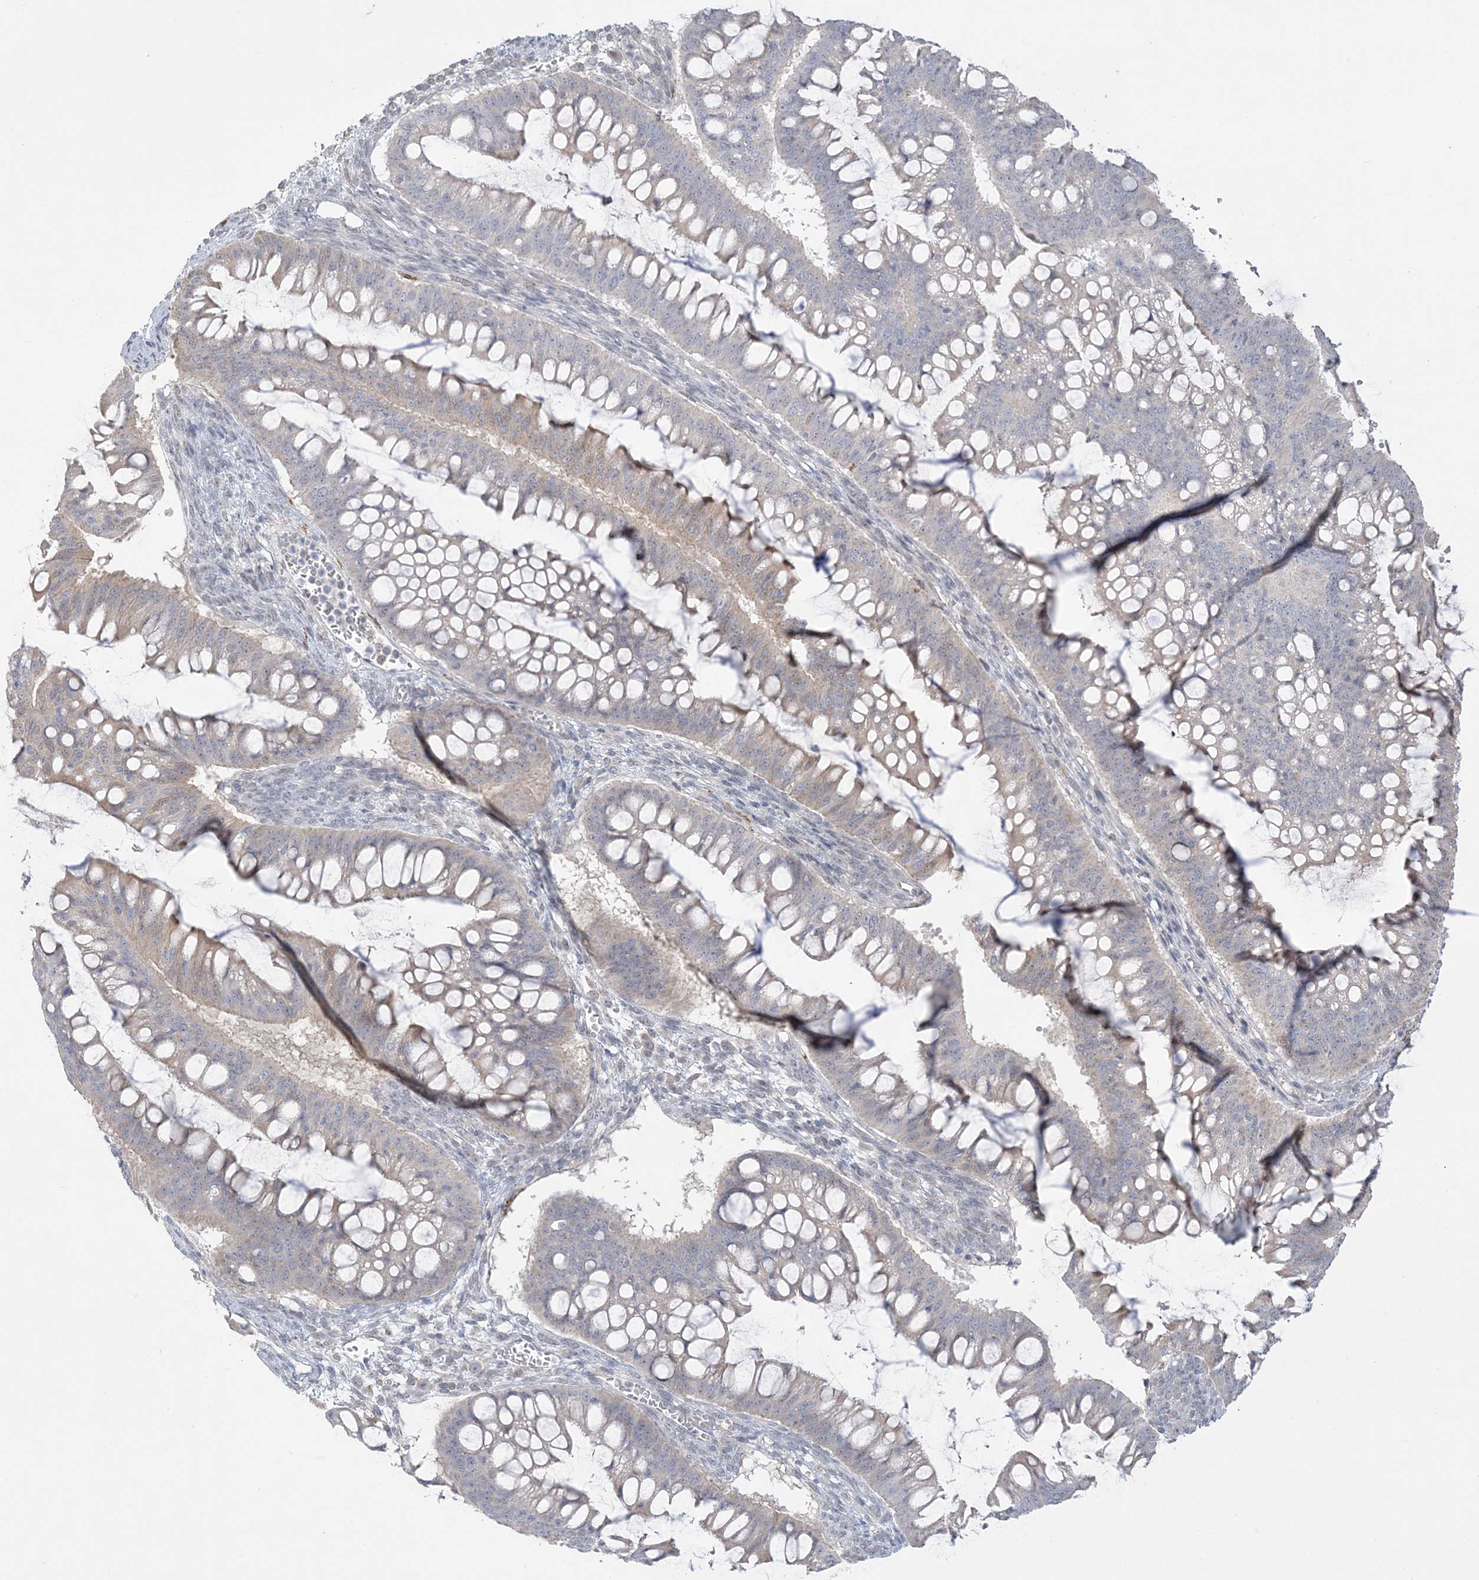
{"staining": {"intensity": "negative", "quantity": "none", "location": "none"}, "tissue": "ovarian cancer", "cell_type": "Tumor cells", "image_type": "cancer", "snomed": [{"axis": "morphology", "description": "Cystadenocarcinoma, mucinous, NOS"}, {"axis": "topography", "description": "Ovary"}], "caption": "This is a histopathology image of immunohistochemistry (IHC) staining of ovarian mucinous cystadenocarcinoma, which shows no positivity in tumor cells. (DAB (3,3'-diaminobenzidine) immunohistochemistry (IHC) visualized using brightfield microscopy, high magnification).", "gene": "HAAO", "patient": {"sex": "female", "age": 73}}